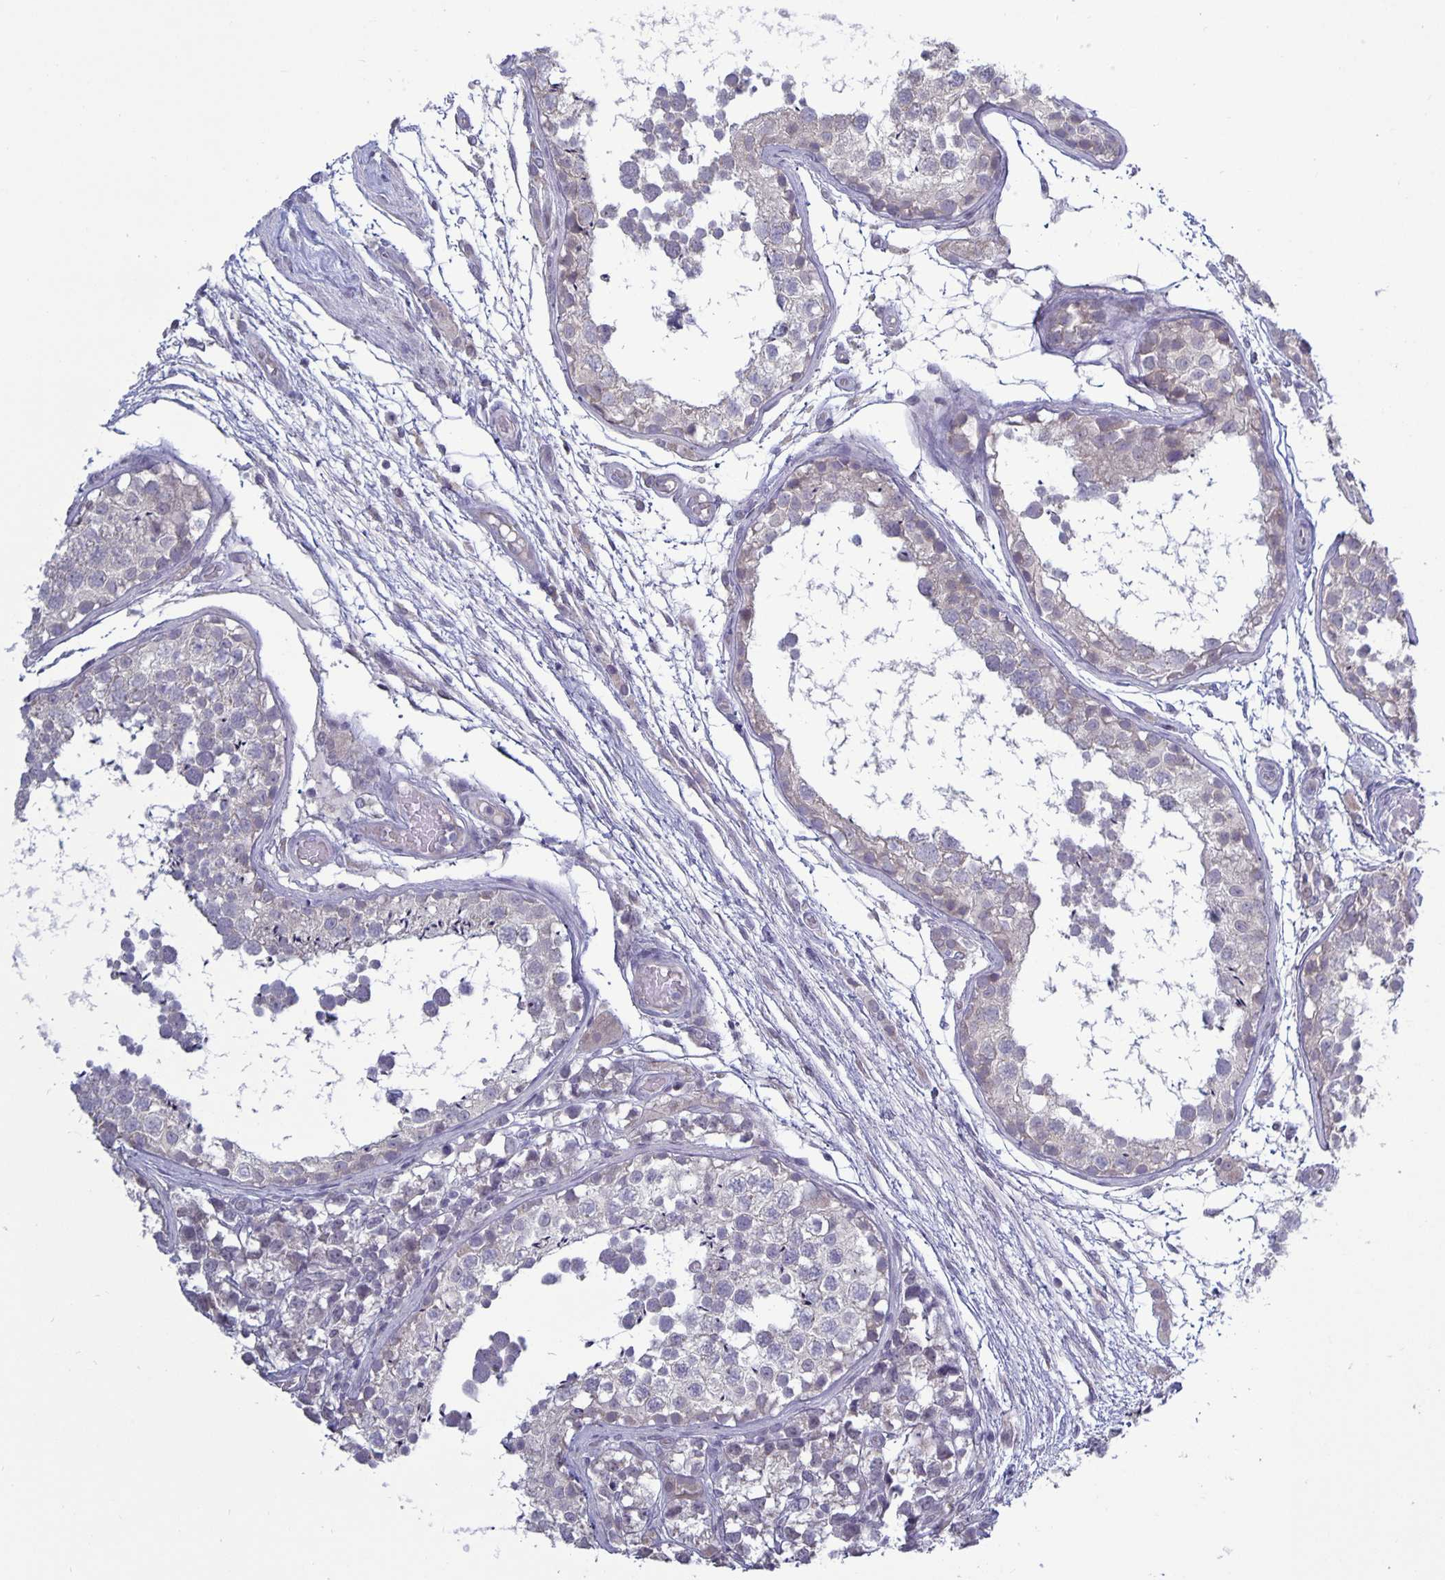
{"staining": {"intensity": "negative", "quantity": "none", "location": "none"}, "tissue": "testis", "cell_type": "Cells in seminiferous ducts", "image_type": "normal", "snomed": [{"axis": "morphology", "description": "Normal tissue, NOS"}, {"axis": "morphology", "description": "Seminoma, NOS"}, {"axis": "topography", "description": "Testis"}], "caption": "This is an IHC micrograph of normal human testis. There is no staining in cells in seminiferous ducts.", "gene": "PLCB3", "patient": {"sex": "male", "age": 29}}